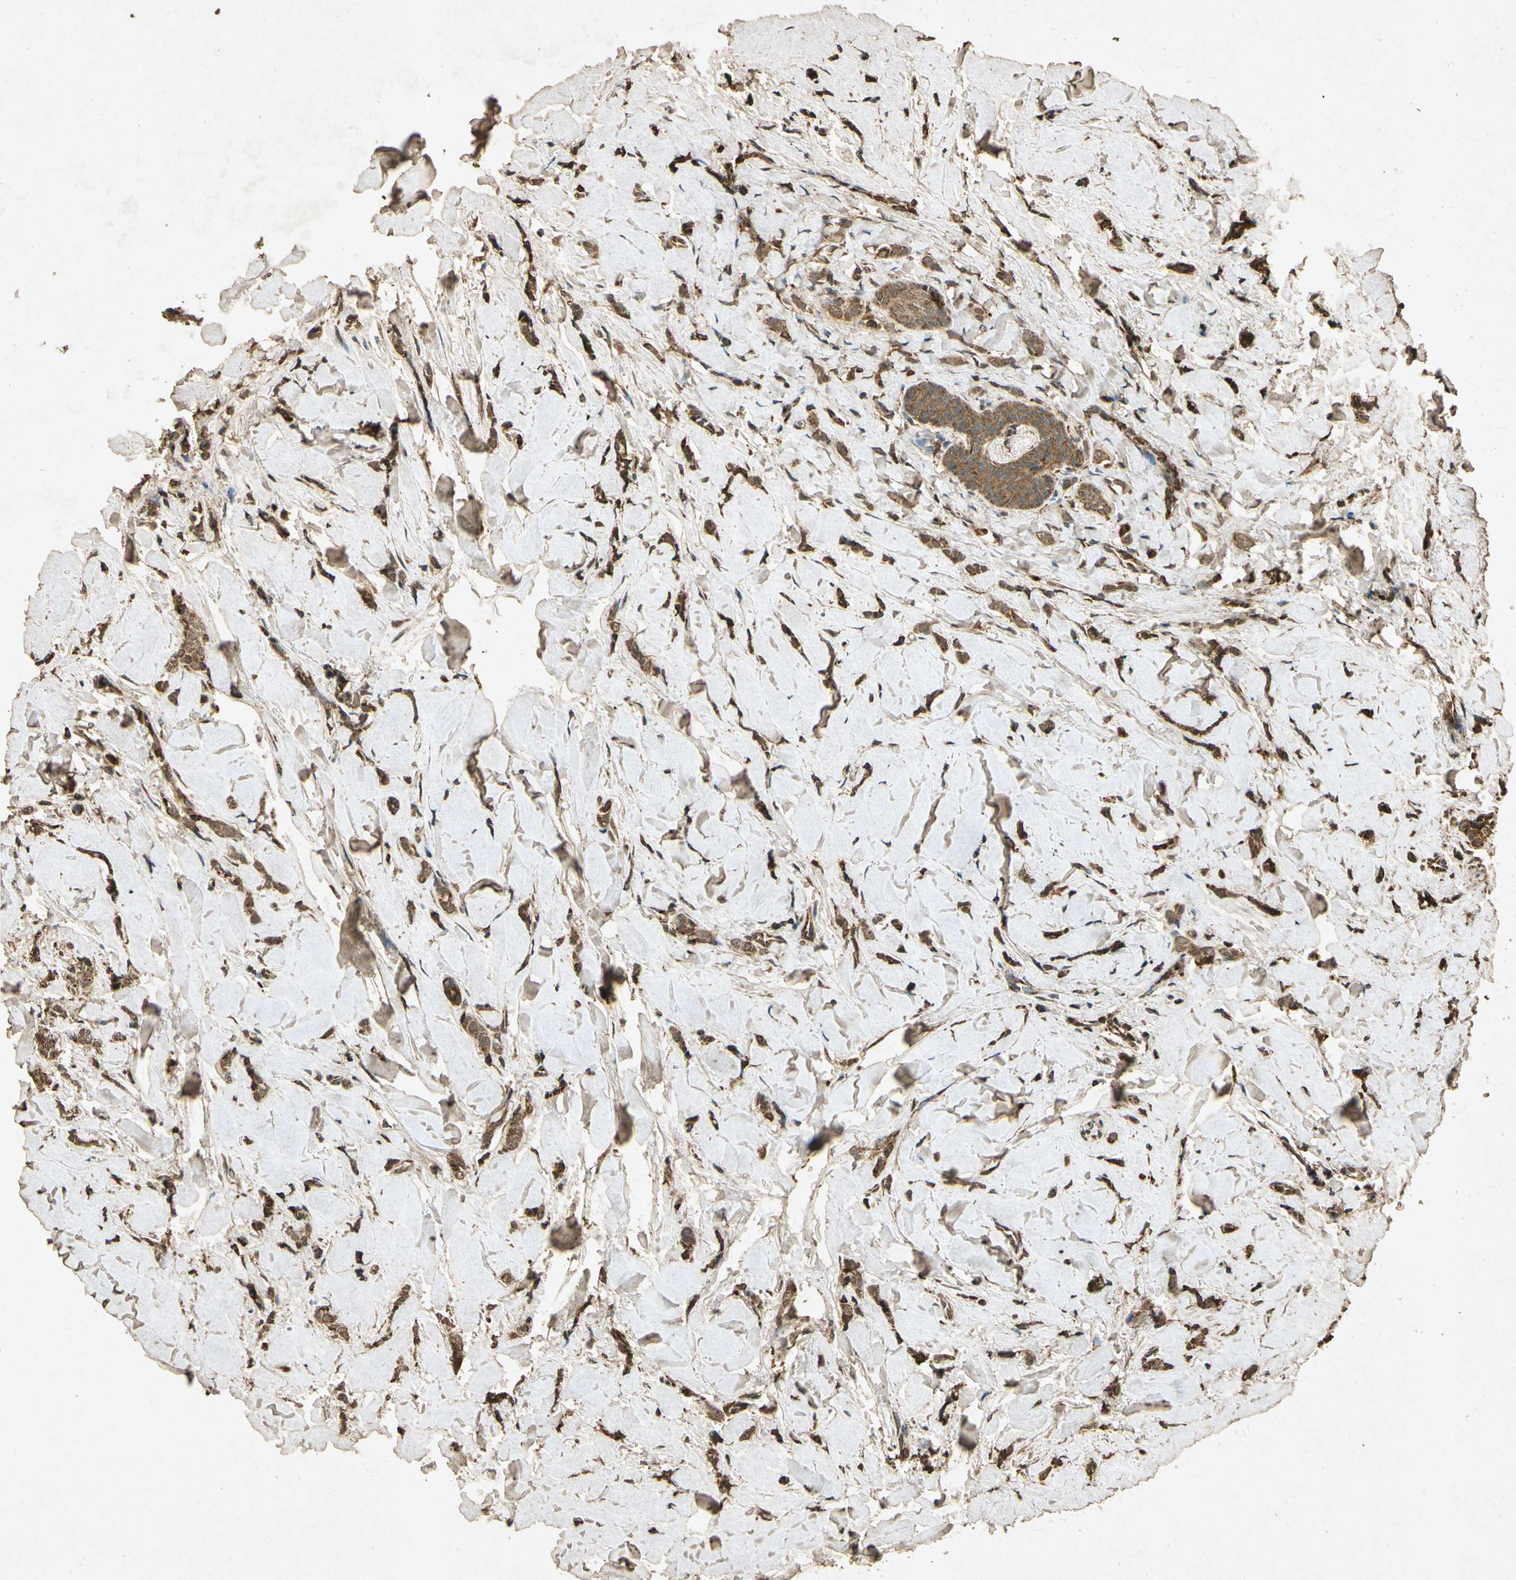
{"staining": {"intensity": "moderate", "quantity": ">75%", "location": "cytoplasmic/membranous"}, "tissue": "breast cancer", "cell_type": "Tumor cells", "image_type": "cancer", "snomed": [{"axis": "morphology", "description": "Lobular carcinoma"}, {"axis": "topography", "description": "Skin"}, {"axis": "topography", "description": "Breast"}], "caption": "Moderate cytoplasmic/membranous staining is identified in about >75% of tumor cells in breast cancer.", "gene": "PRDX3", "patient": {"sex": "female", "age": 46}}